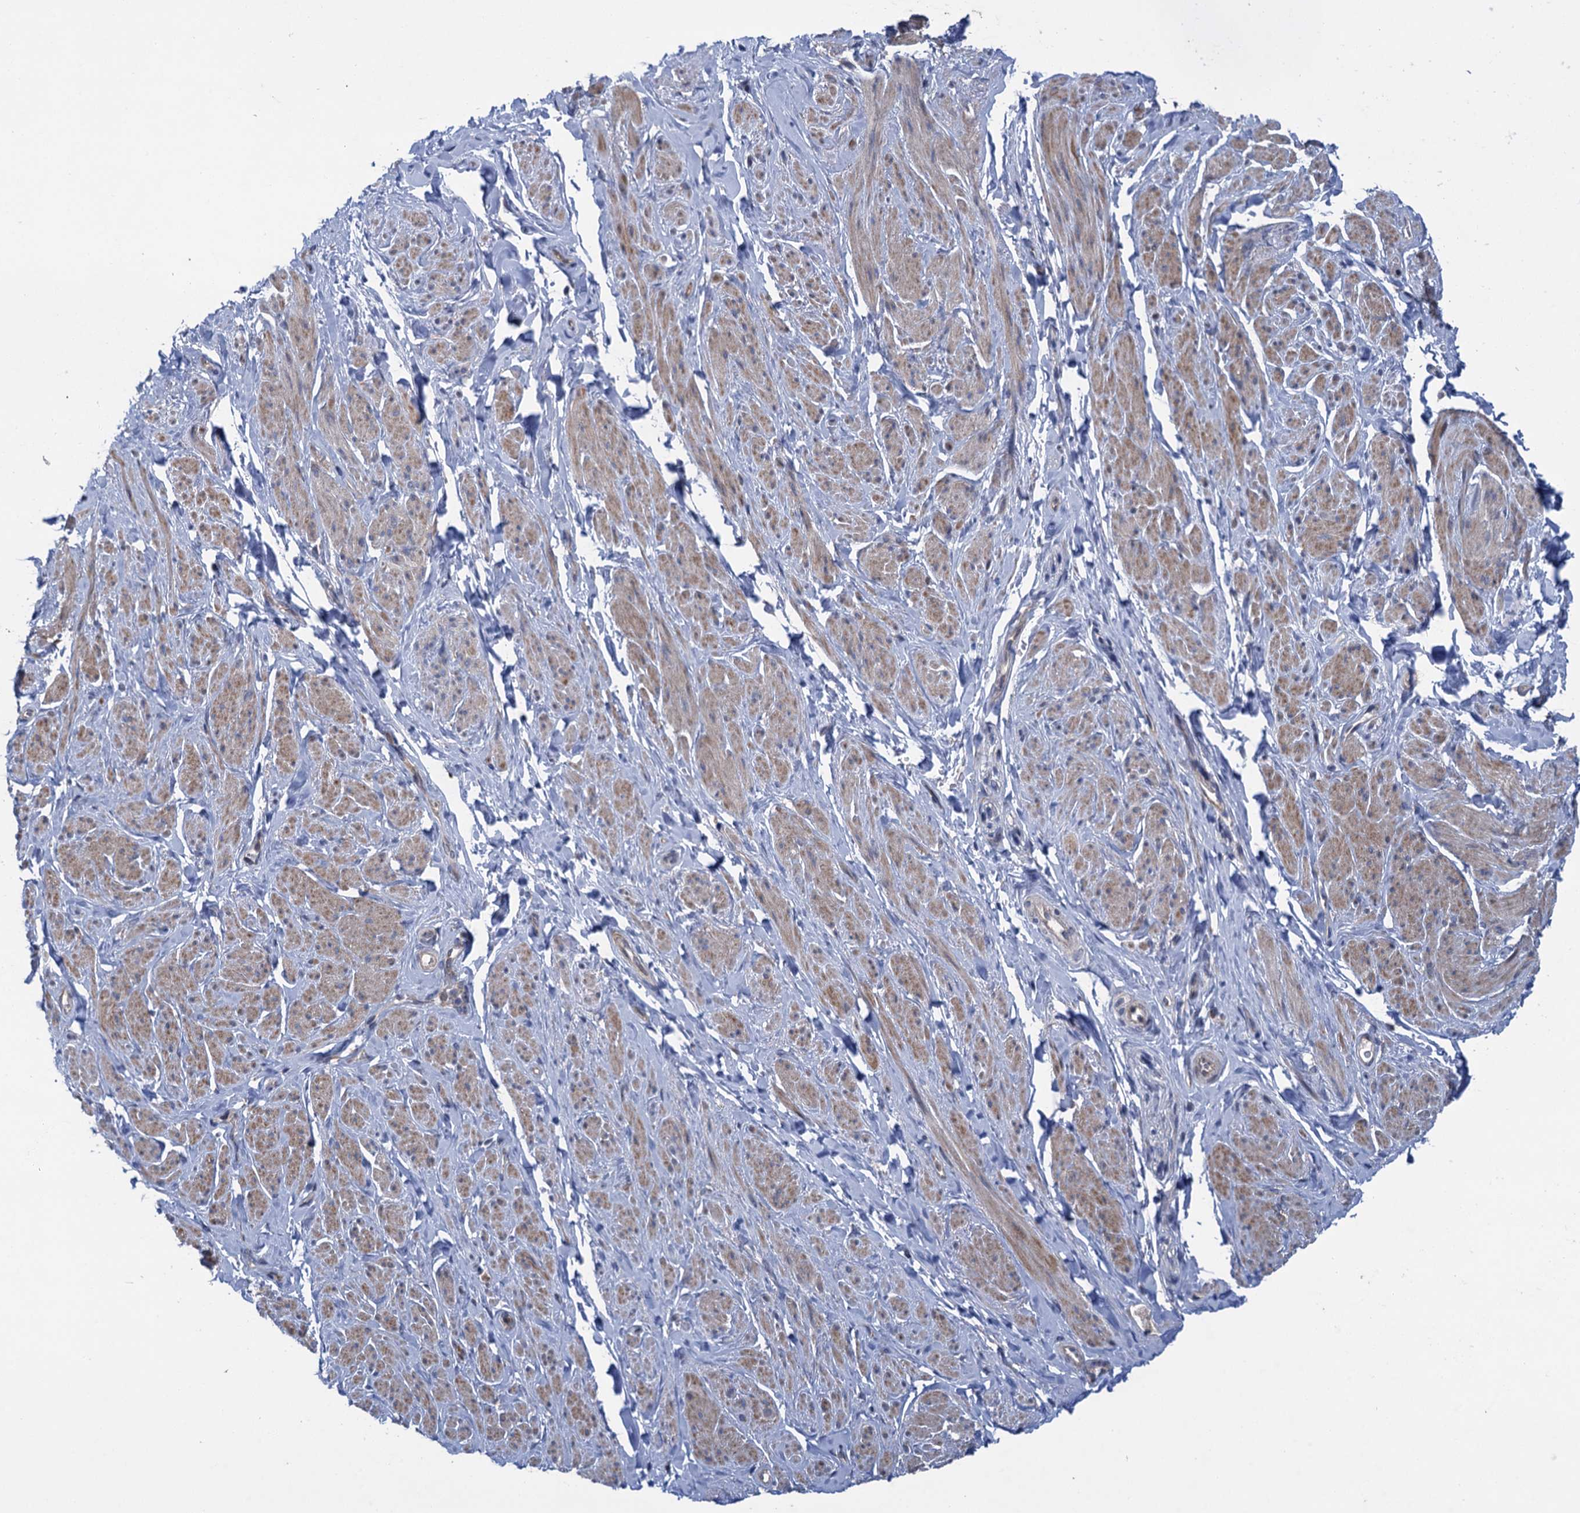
{"staining": {"intensity": "moderate", "quantity": "25%-75%", "location": "cytoplasmic/membranous"}, "tissue": "smooth muscle", "cell_type": "Smooth muscle cells", "image_type": "normal", "snomed": [{"axis": "morphology", "description": "Normal tissue, NOS"}, {"axis": "topography", "description": "Smooth muscle"}, {"axis": "topography", "description": "Peripheral nerve tissue"}], "caption": "Brown immunohistochemical staining in unremarkable human smooth muscle shows moderate cytoplasmic/membranous expression in approximately 25%-75% of smooth muscle cells. (DAB (3,3'-diaminobenzidine) IHC with brightfield microscopy, high magnification).", "gene": "CNTN5", "patient": {"sex": "male", "age": 69}}